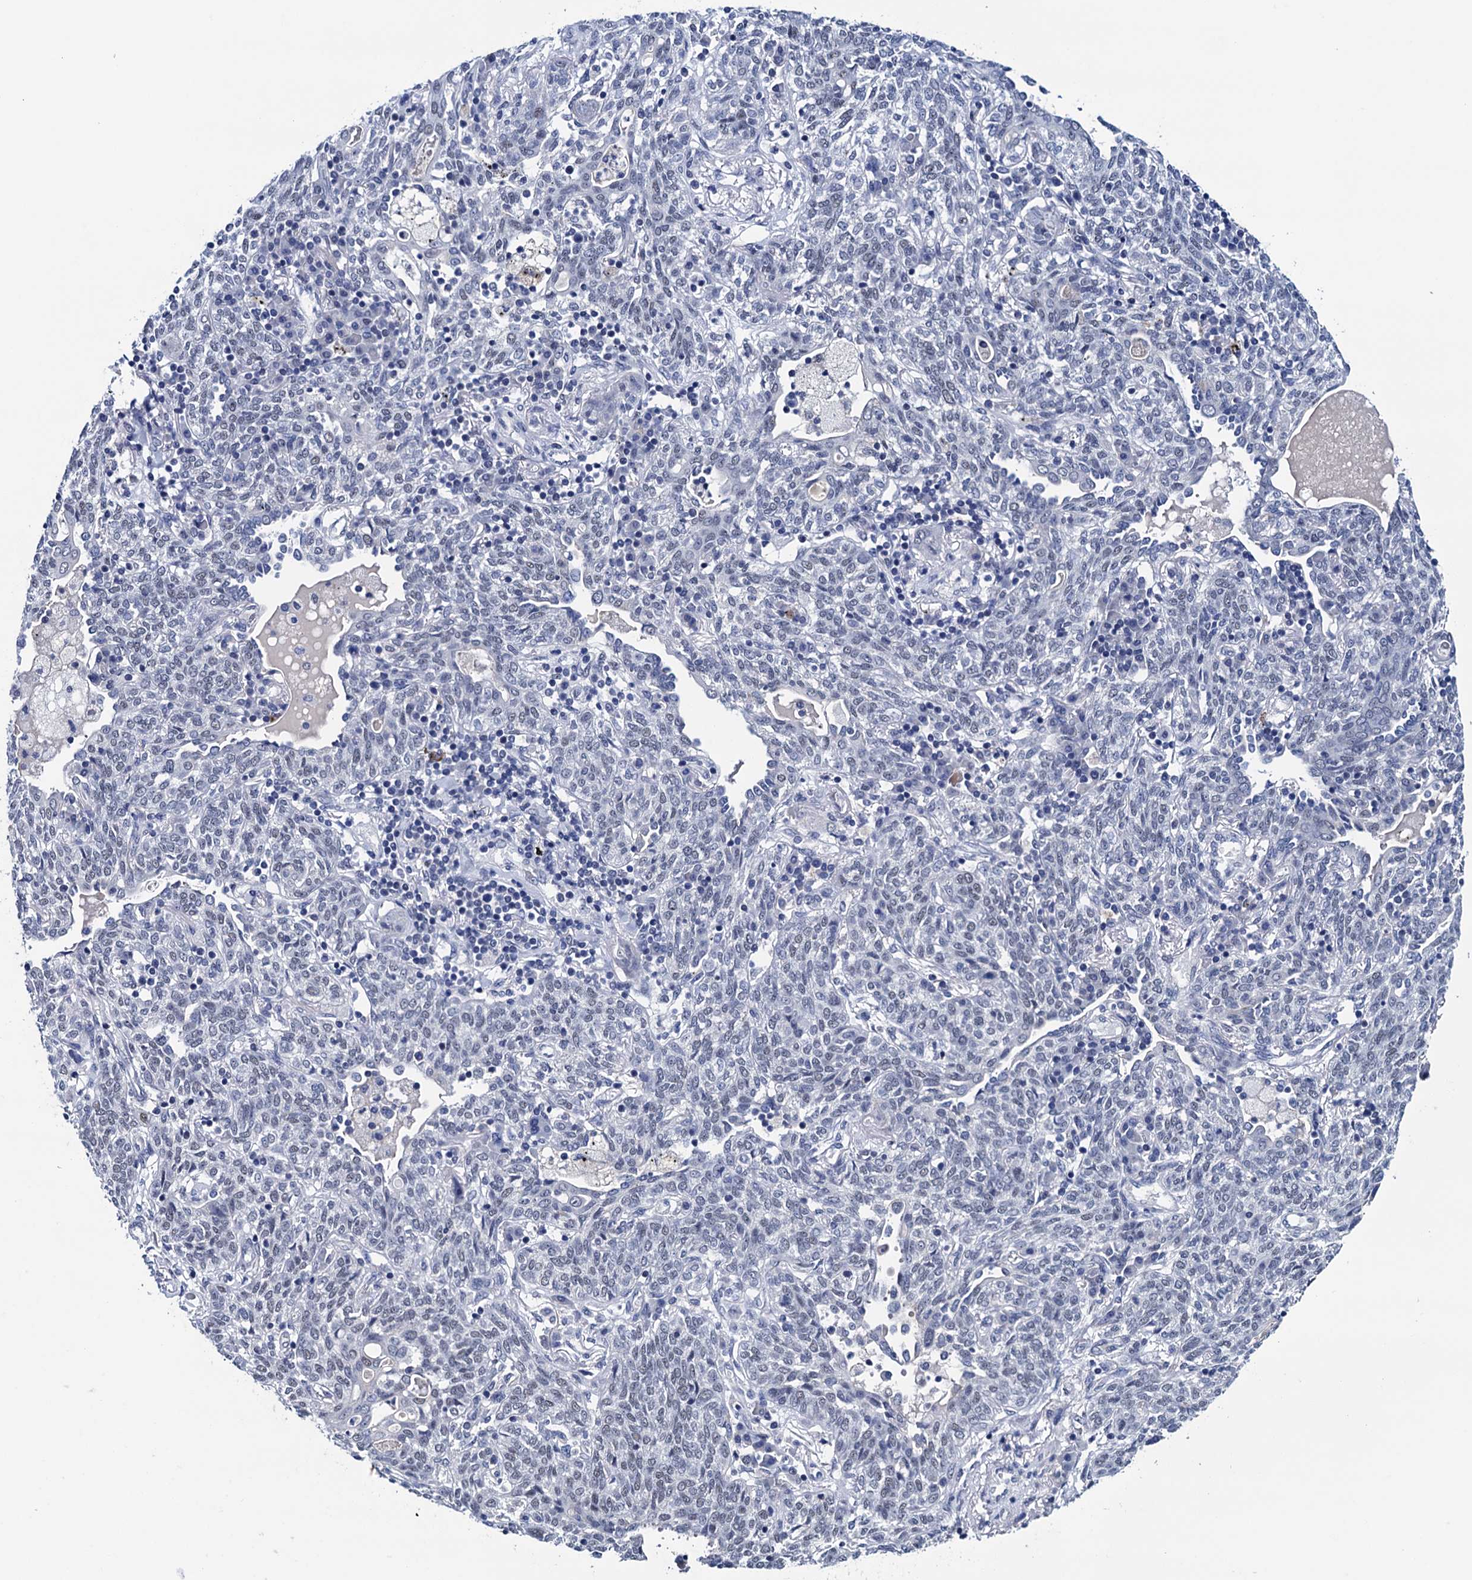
{"staining": {"intensity": "negative", "quantity": "none", "location": "none"}, "tissue": "lung cancer", "cell_type": "Tumor cells", "image_type": "cancer", "snomed": [{"axis": "morphology", "description": "Squamous cell carcinoma, NOS"}, {"axis": "topography", "description": "Lung"}], "caption": "Micrograph shows no protein positivity in tumor cells of lung cancer (squamous cell carcinoma) tissue. (Immunohistochemistry, brightfield microscopy, high magnification).", "gene": "FNBP4", "patient": {"sex": "female", "age": 70}}